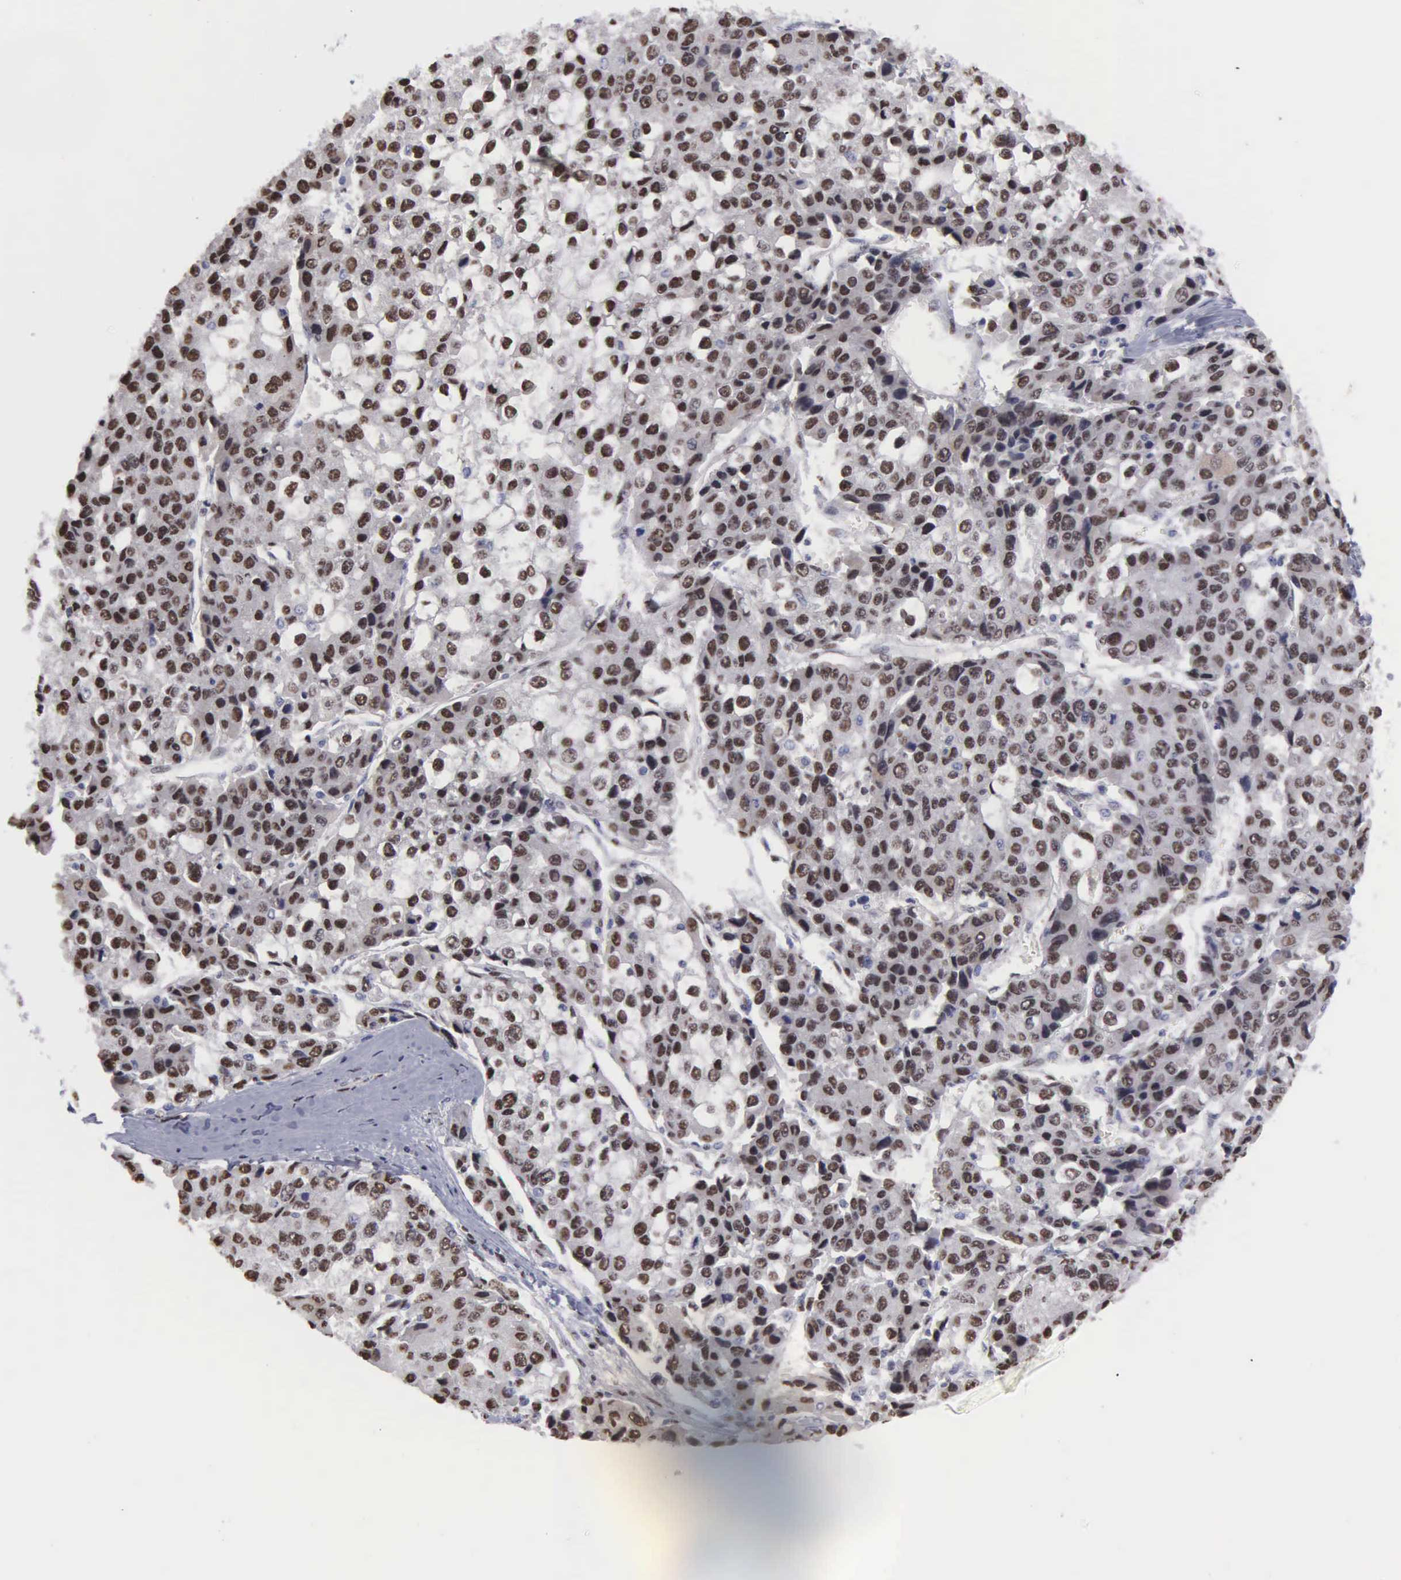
{"staining": {"intensity": "strong", "quantity": ">75%", "location": "nuclear"}, "tissue": "liver cancer", "cell_type": "Tumor cells", "image_type": "cancer", "snomed": [{"axis": "morphology", "description": "Carcinoma, Hepatocellular, NOS"}, {"axis": "topography", "description": "Liver"}], "caption": "The histopathology image demonstrates immunohistochemical staining of liver cancer. There is strong nuclear positivity is appreciated in about >75% of tumor cells.", "gene": "KIAA0586", "patient": {"sex": "female", "age": 66}}